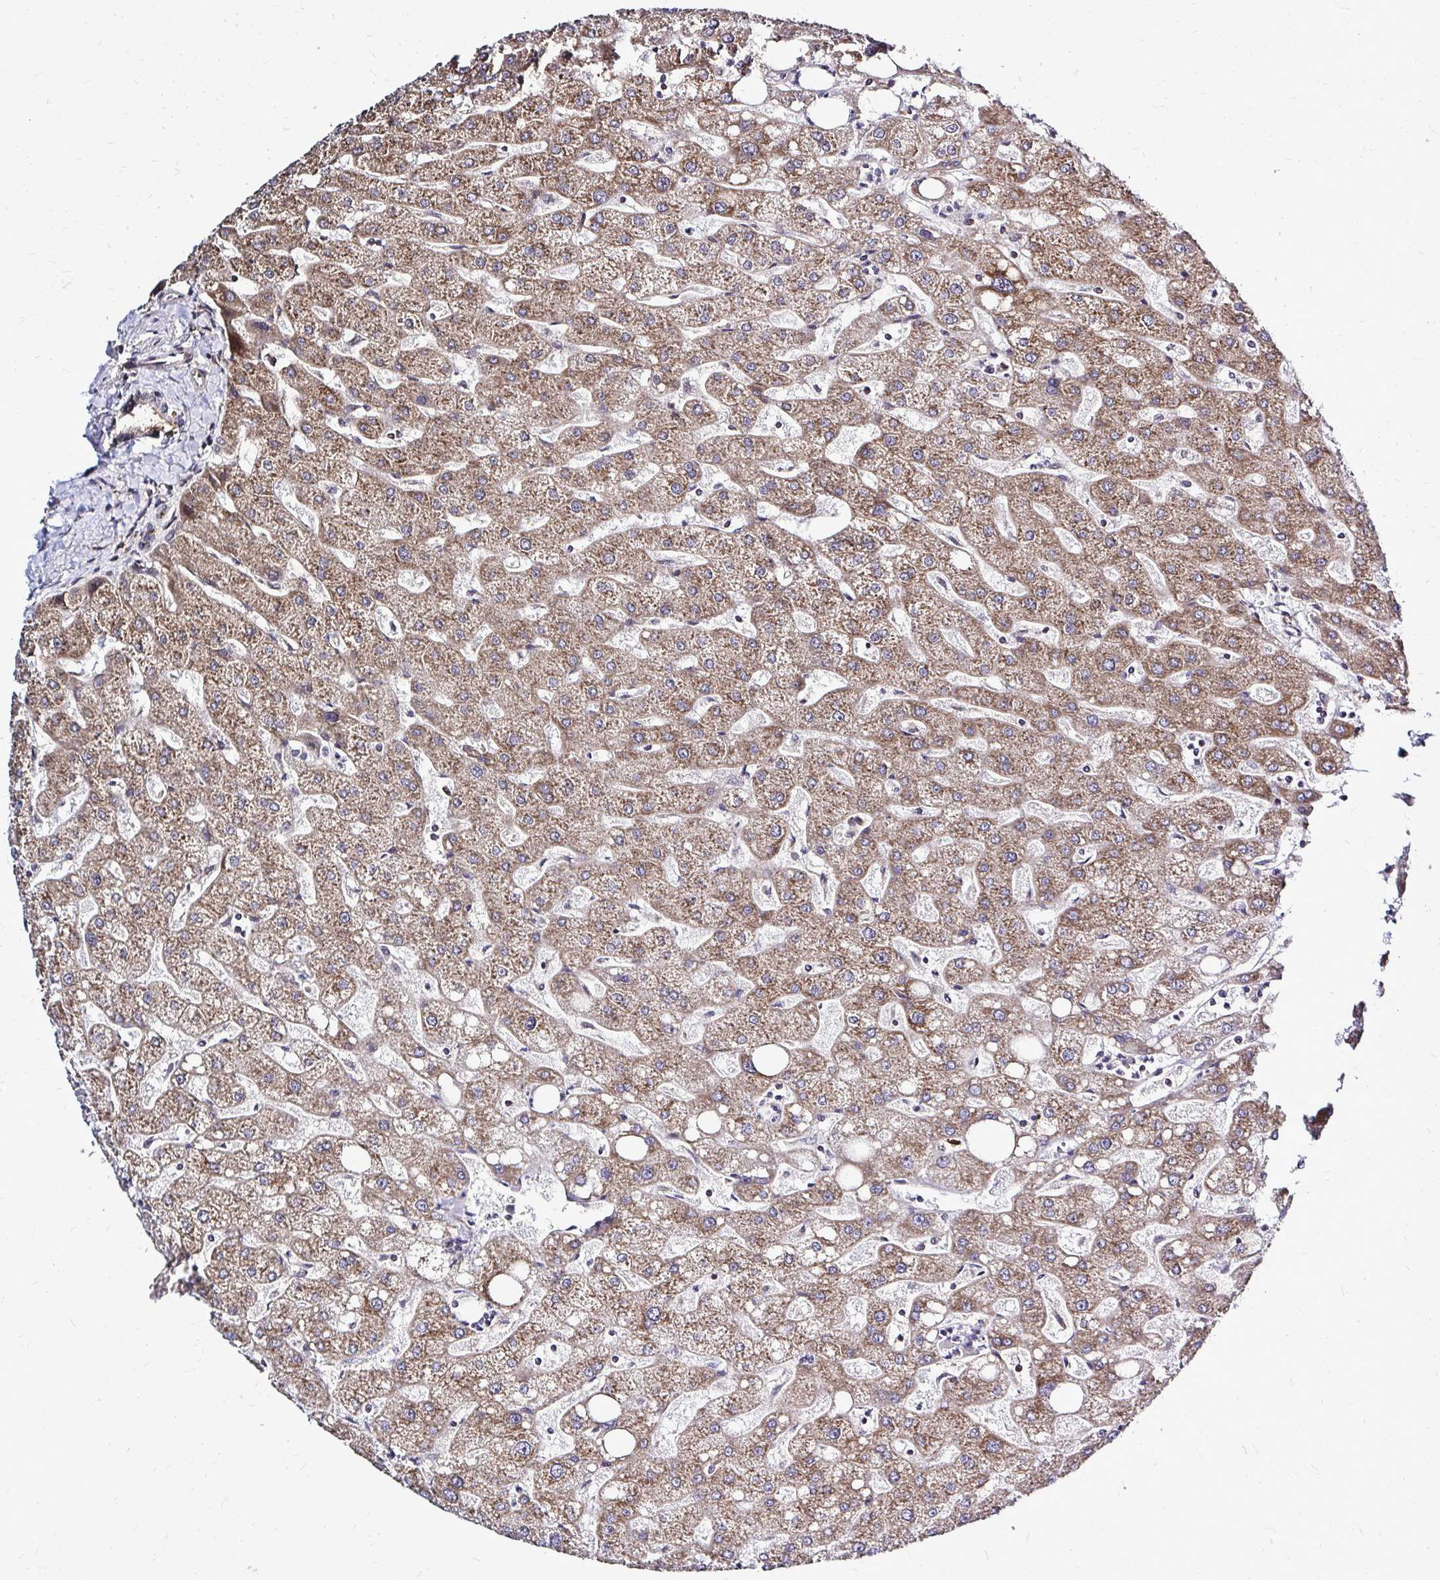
{"staining": {"intensity": "negative", "quantity": "none", "location": "none"}, "tissue": "liver", "cell_type": "Cholangiocytes", "image_type": "normal", "snomed": [{"axis": "morphology", "description": "Normal tissue, NOS"}, {"axis": "topography", "description": "Liver"}], "caption": "There is no significant expression in cholangiocytes of liver. (DAB immunohistochemistry (IHC), high magnification).", "gene": "FMR1", "patient": {"sex": "male", "age": 67}}